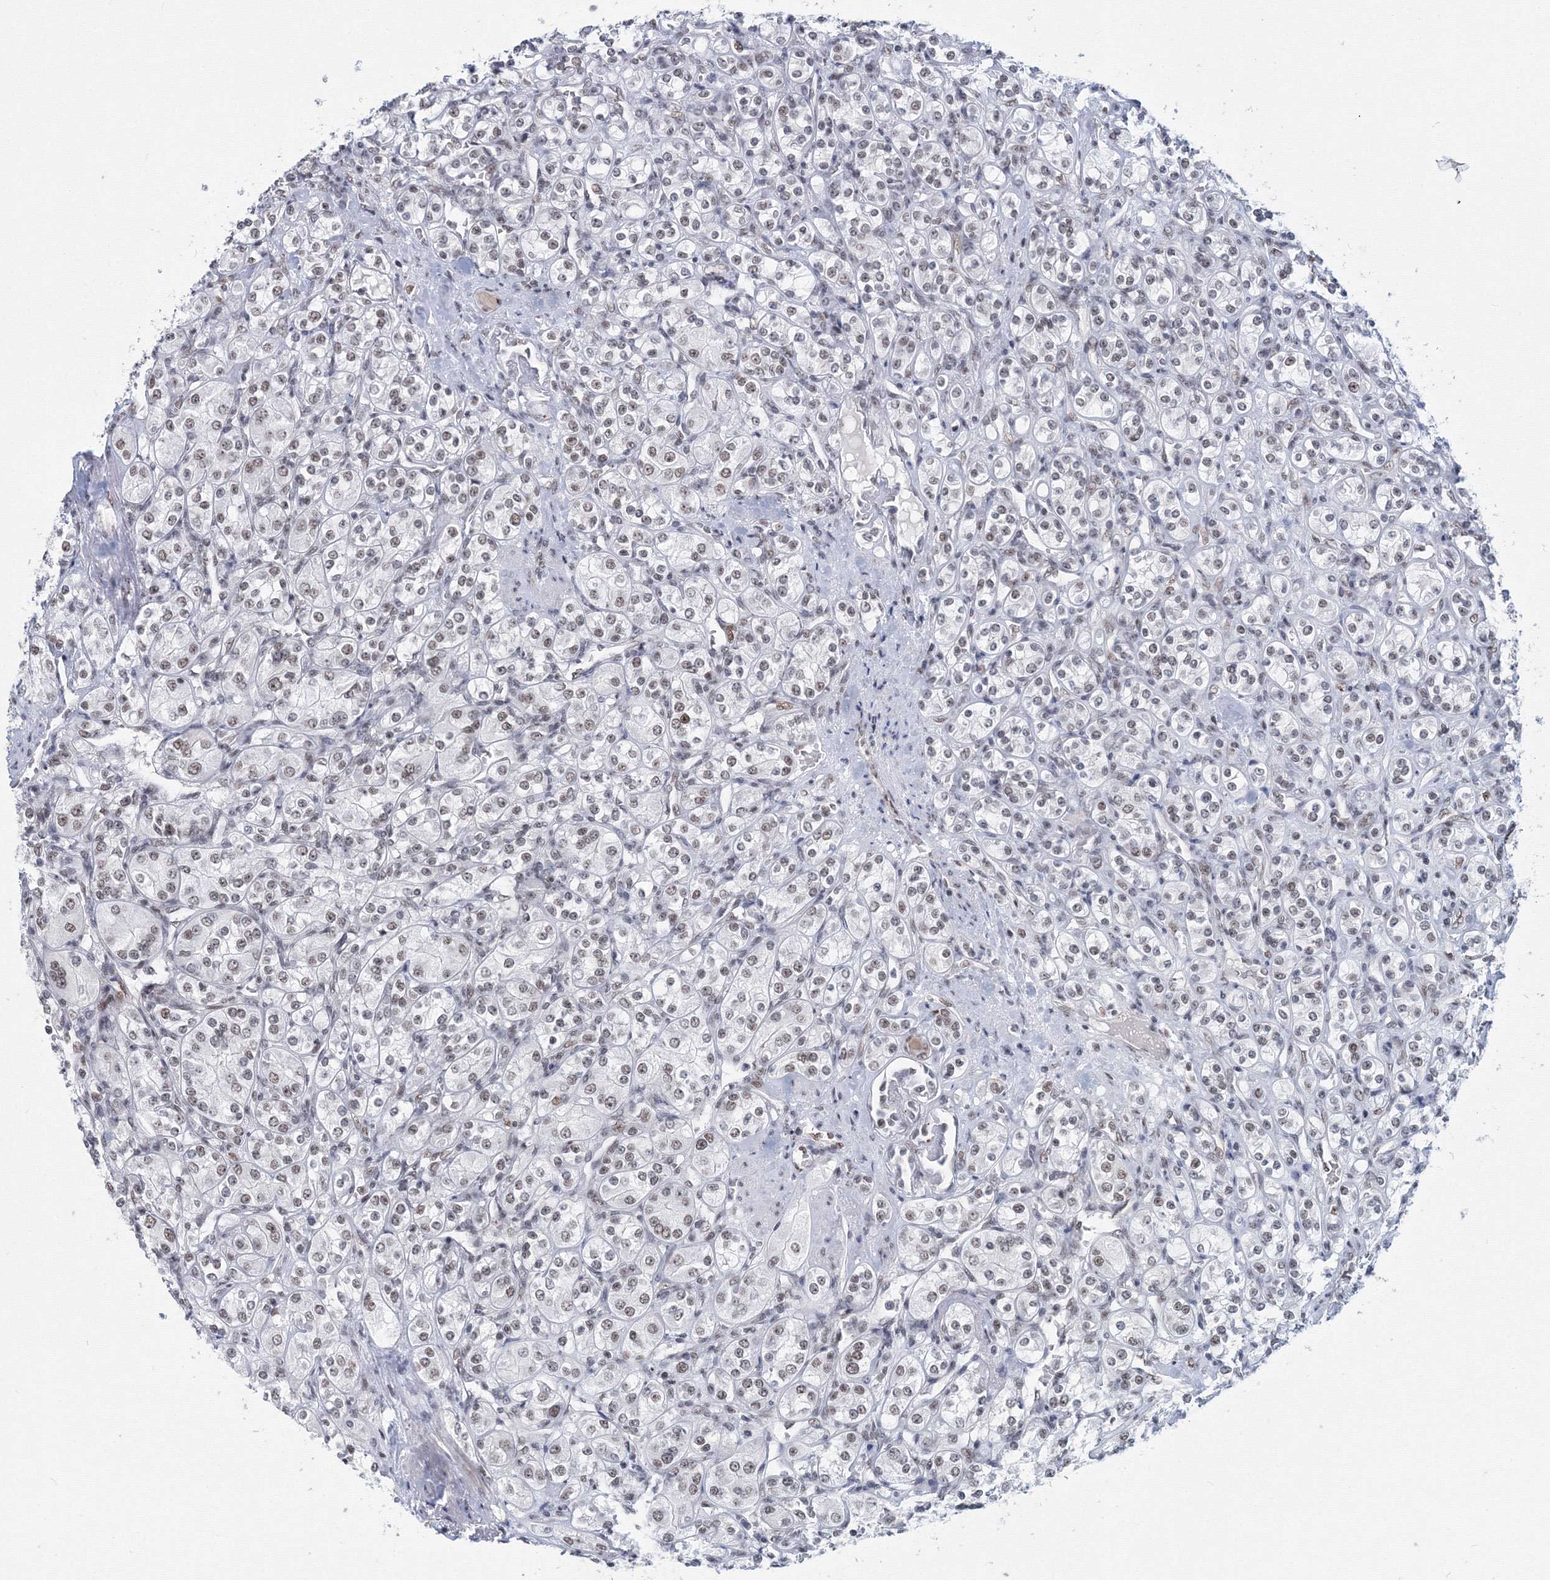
{"staining": {"intensity": "moderate", "quantity": ">75%", "location": "nuclear"}, "tissue": "renal cancer", "cell_type": "Tumor cells", "image_type": "cancer", "snomed": [{"axis": "morphology", "description": "Adenocarcinoma, NOS"}, {"axis": "topography", "description": "Kidney"}], "caption": "Renal cancer tissue displays moderate nuclear expression in approximately >75% of tumor cells", "gene": "SF3B6", "patient": {"sex": "male", "age": 77}}